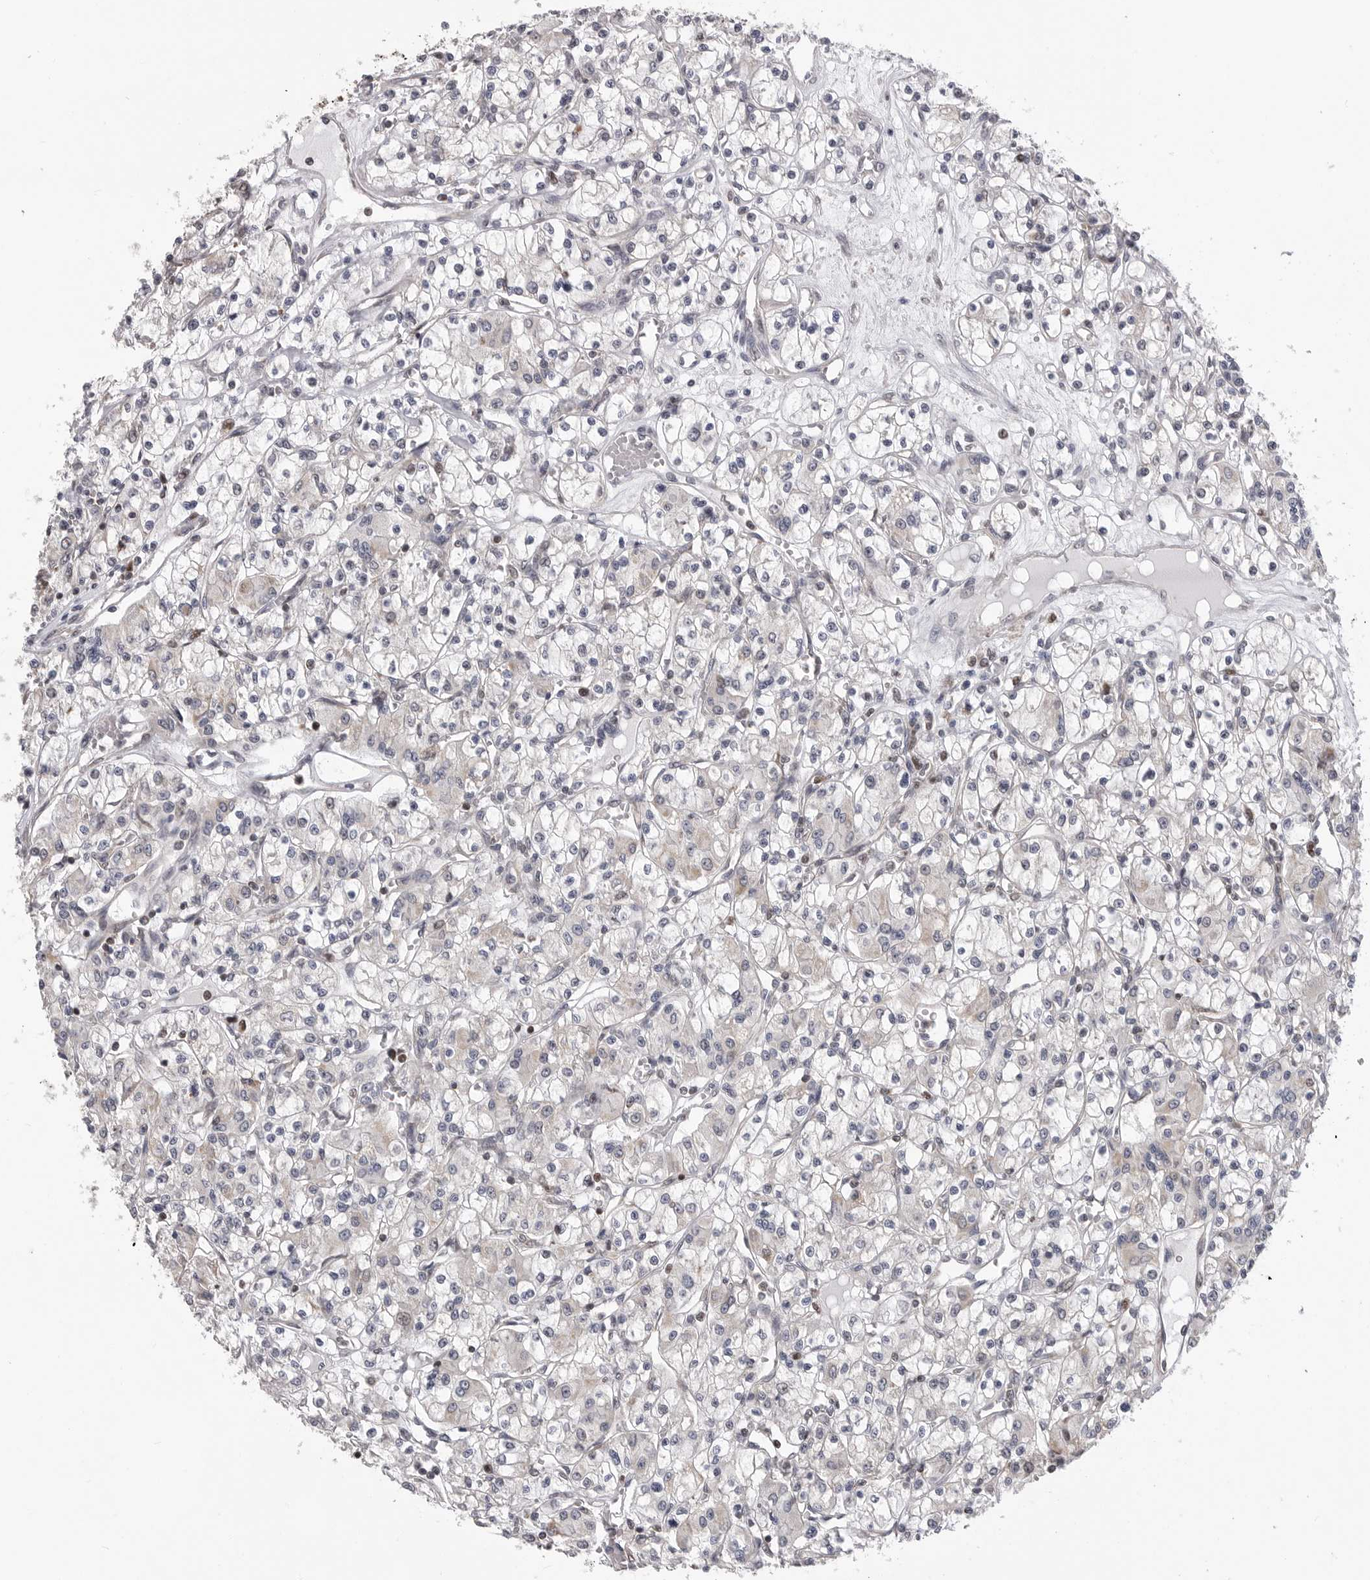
{"staining": {"intensity": "negative", "quantity": "none", "location": "none"}, "tissue": "renal cancer", "cell_type": "Tumor cells", "image_type": "cancer", "snomed": [{"axis": "morphology", "description": "Adenocarcinoma, NOS"}, {"axis": "topography", "description": "Kidney"}], "caption": "A high-resolution photomicrograph shows IHC staining of renal adenocarcinoma, which exhibits no significant staining in tumor cells. (Immunohistochemistry, brightfield microscopy, high magnification).", "gene": "SMARCC1", "patient": {"sex": "female", "age": 59}}